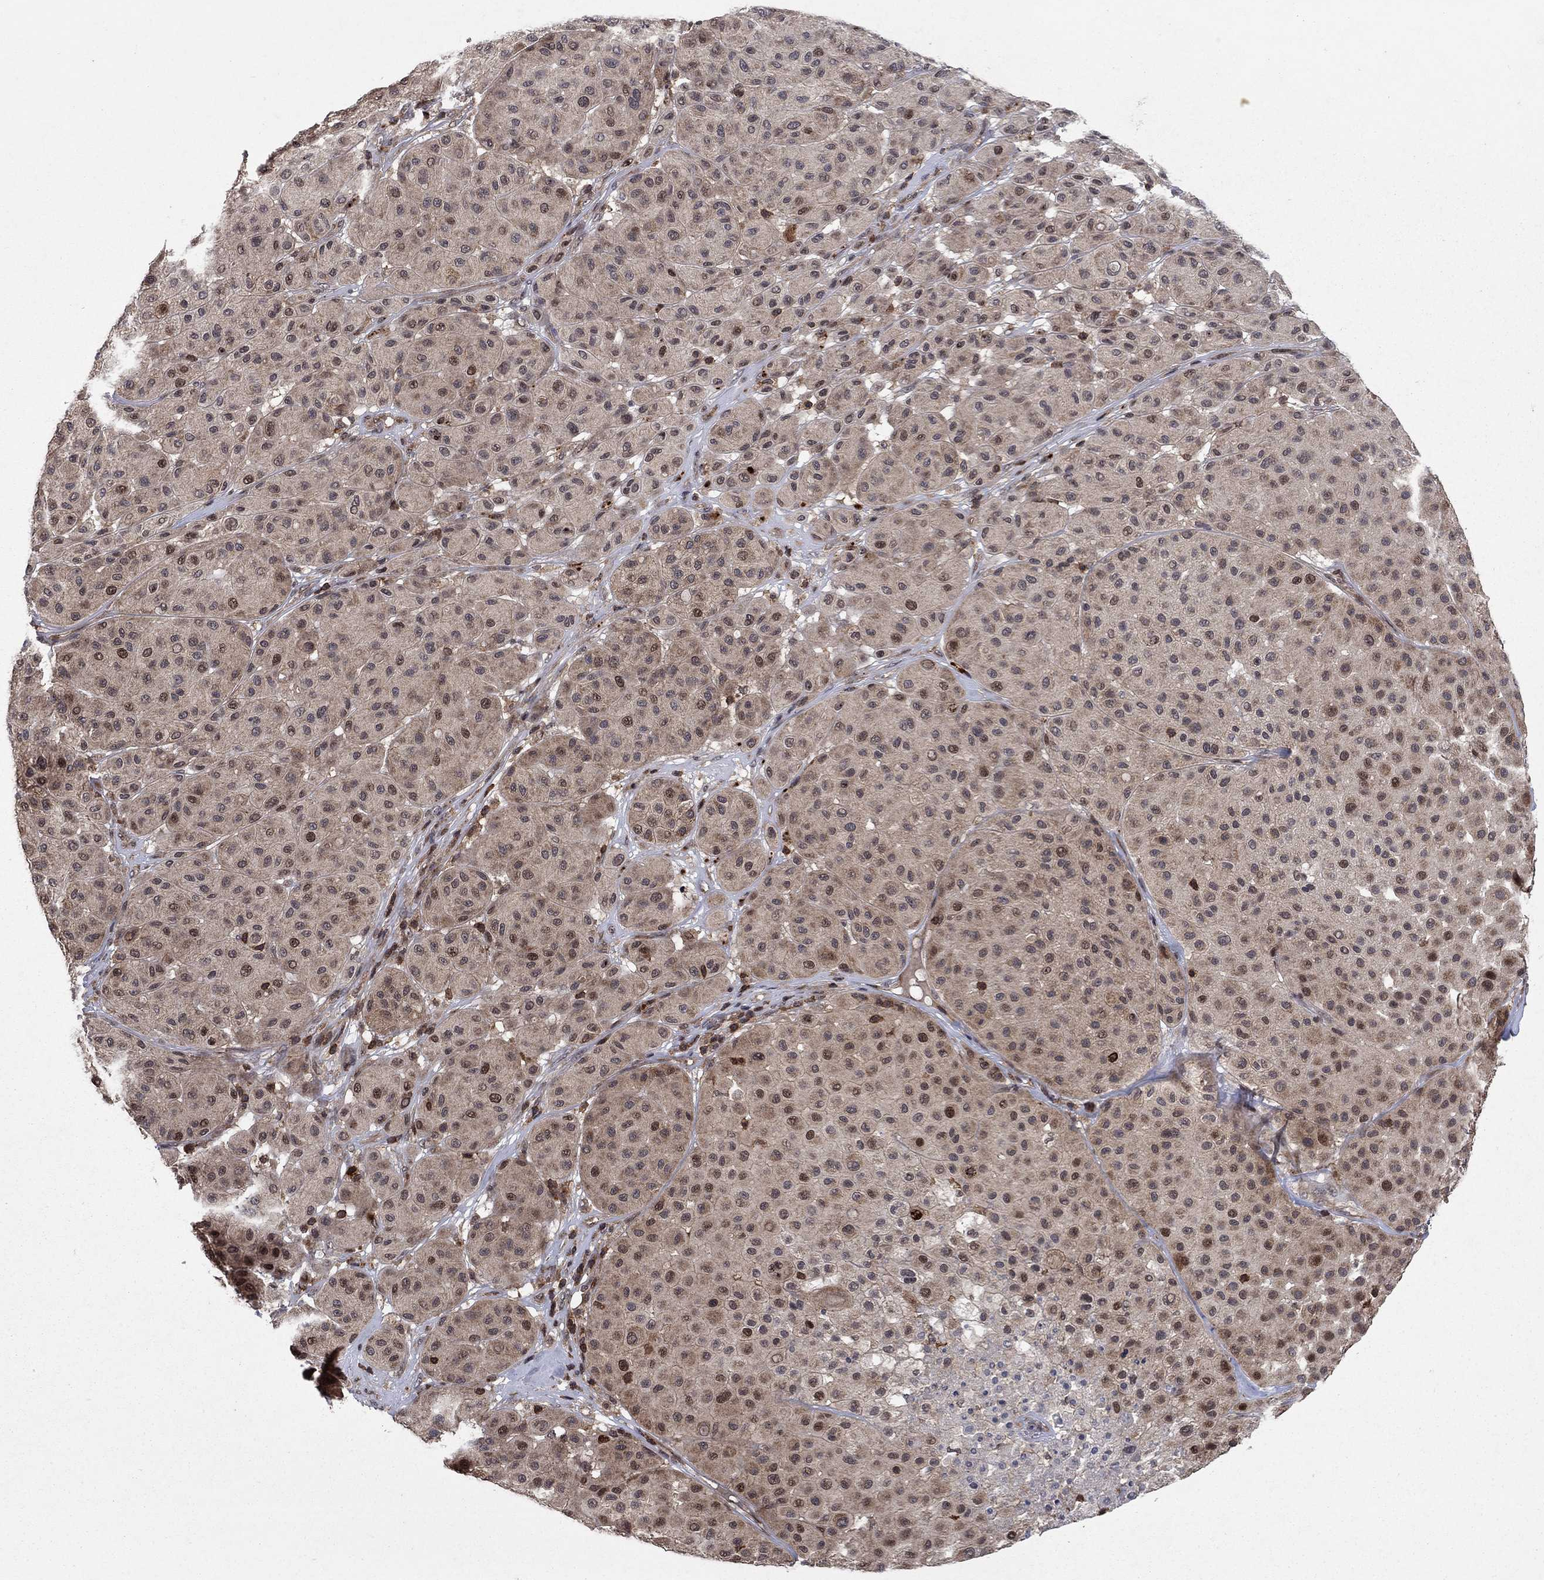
{"staining": {"intensity": "strong", "quantity": "<25%", "location": "nuclear"}, "tissue": "melanoma", "cell_type": "Tumor cells", "image_type": "cancer", "snomed": [{"axis": "morphology", "description": "Malignant melanoma, Metastatic site"}, {"axis": "topography", "description": "Smooth muscle"}], "caption": "A medium amount of strong nuclear staining is present in about <25% of tumor cells in melanoma tissue.", "gene": "CCDC66", "patient": {"sex": "male", "age": 41}}